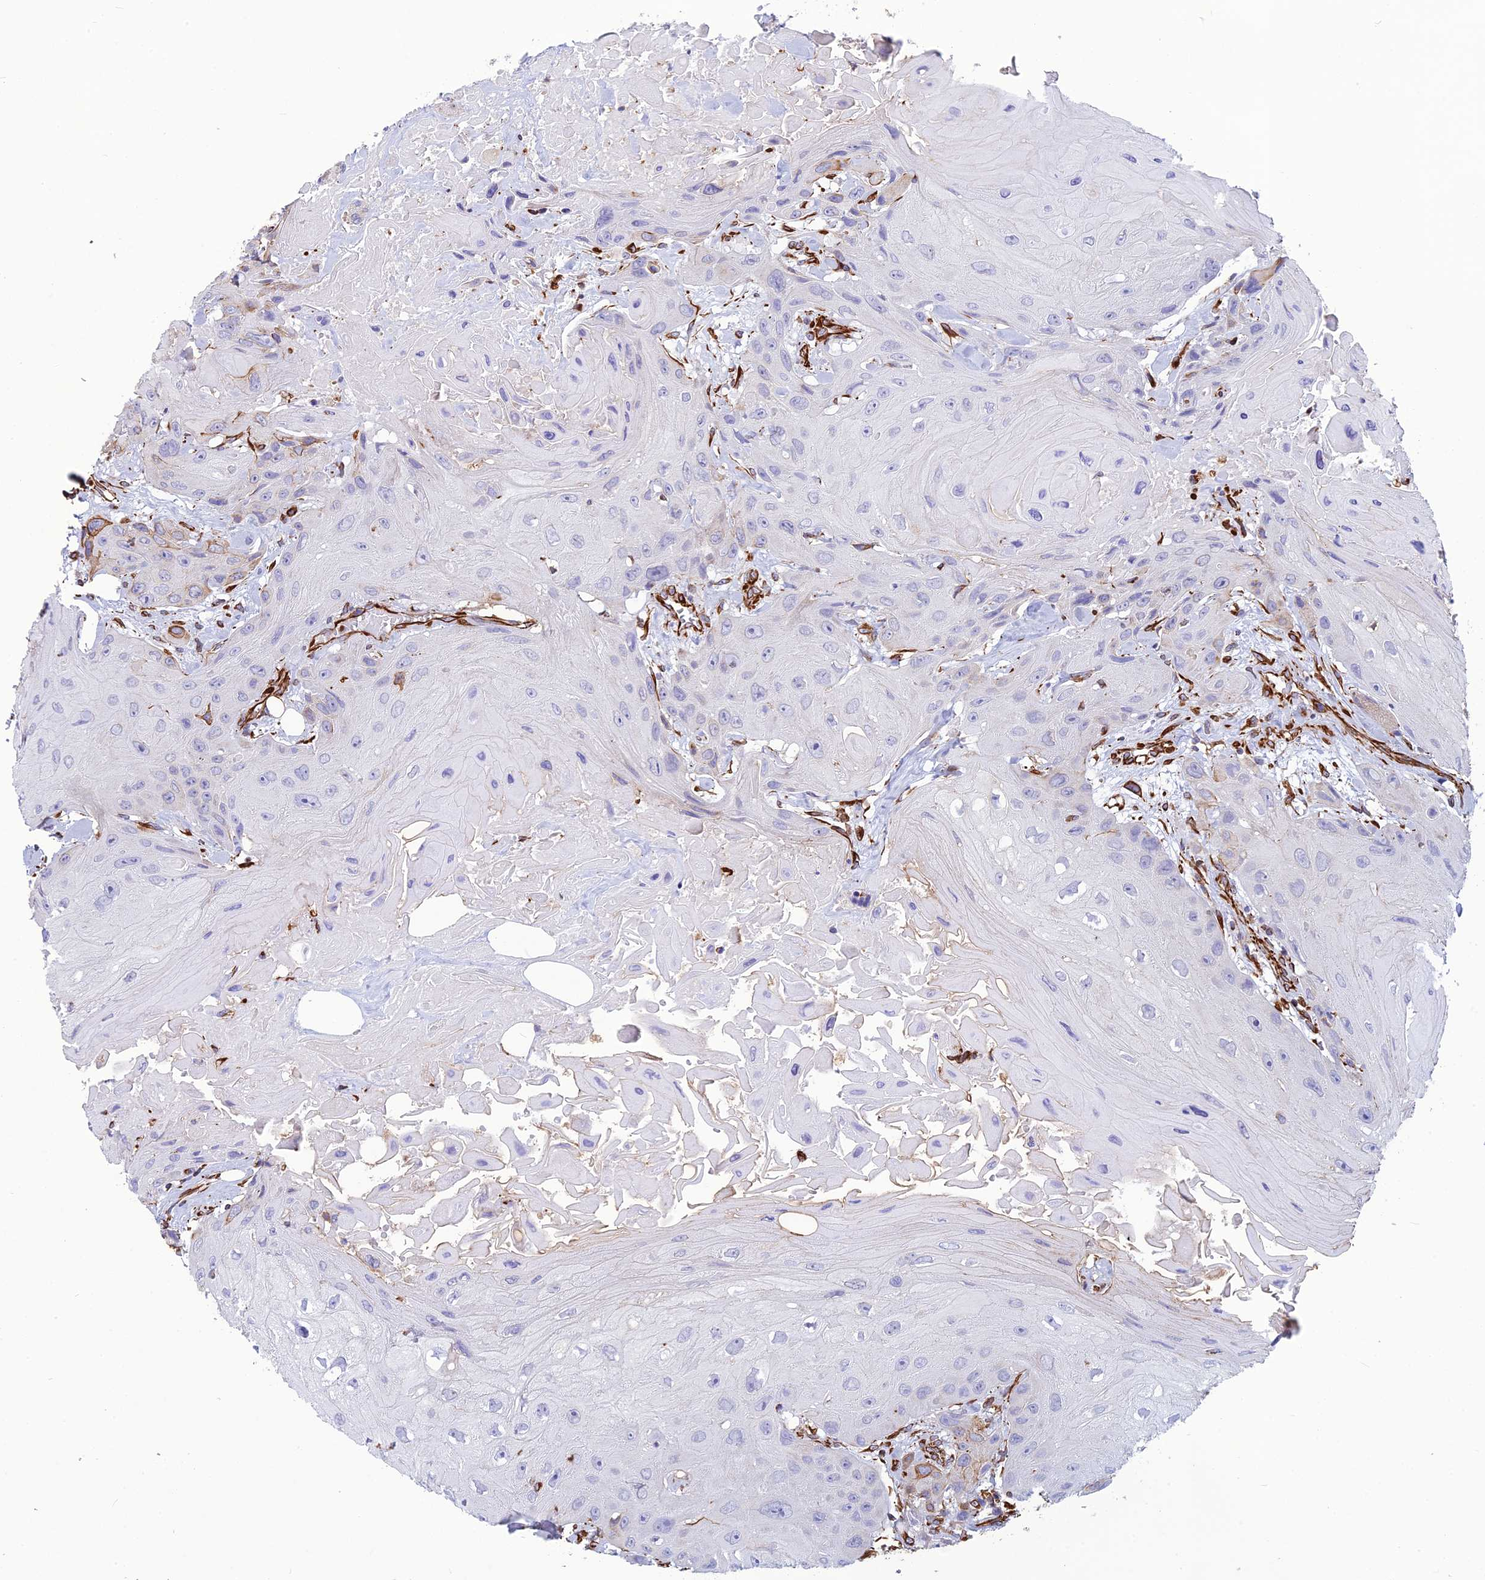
{"staining": {"intensity": "negative", "quantity": "none", "location": "none"}, "tissue": "head and neck cancer", "cell_type": "Tumor cells", "image_type": "cancer", "snomed": [{"axis": "morphology", "description": "Squamous cell carcinoma, NOS"}, {"axis": "topography", "description": "Head-Neck"}], "caption": "Tumor cells are negative for protein expression in human head and neck squamous cell carcinoma.", "gene": "FBXL20", "patient": {"sex": "male", "age": 81}}